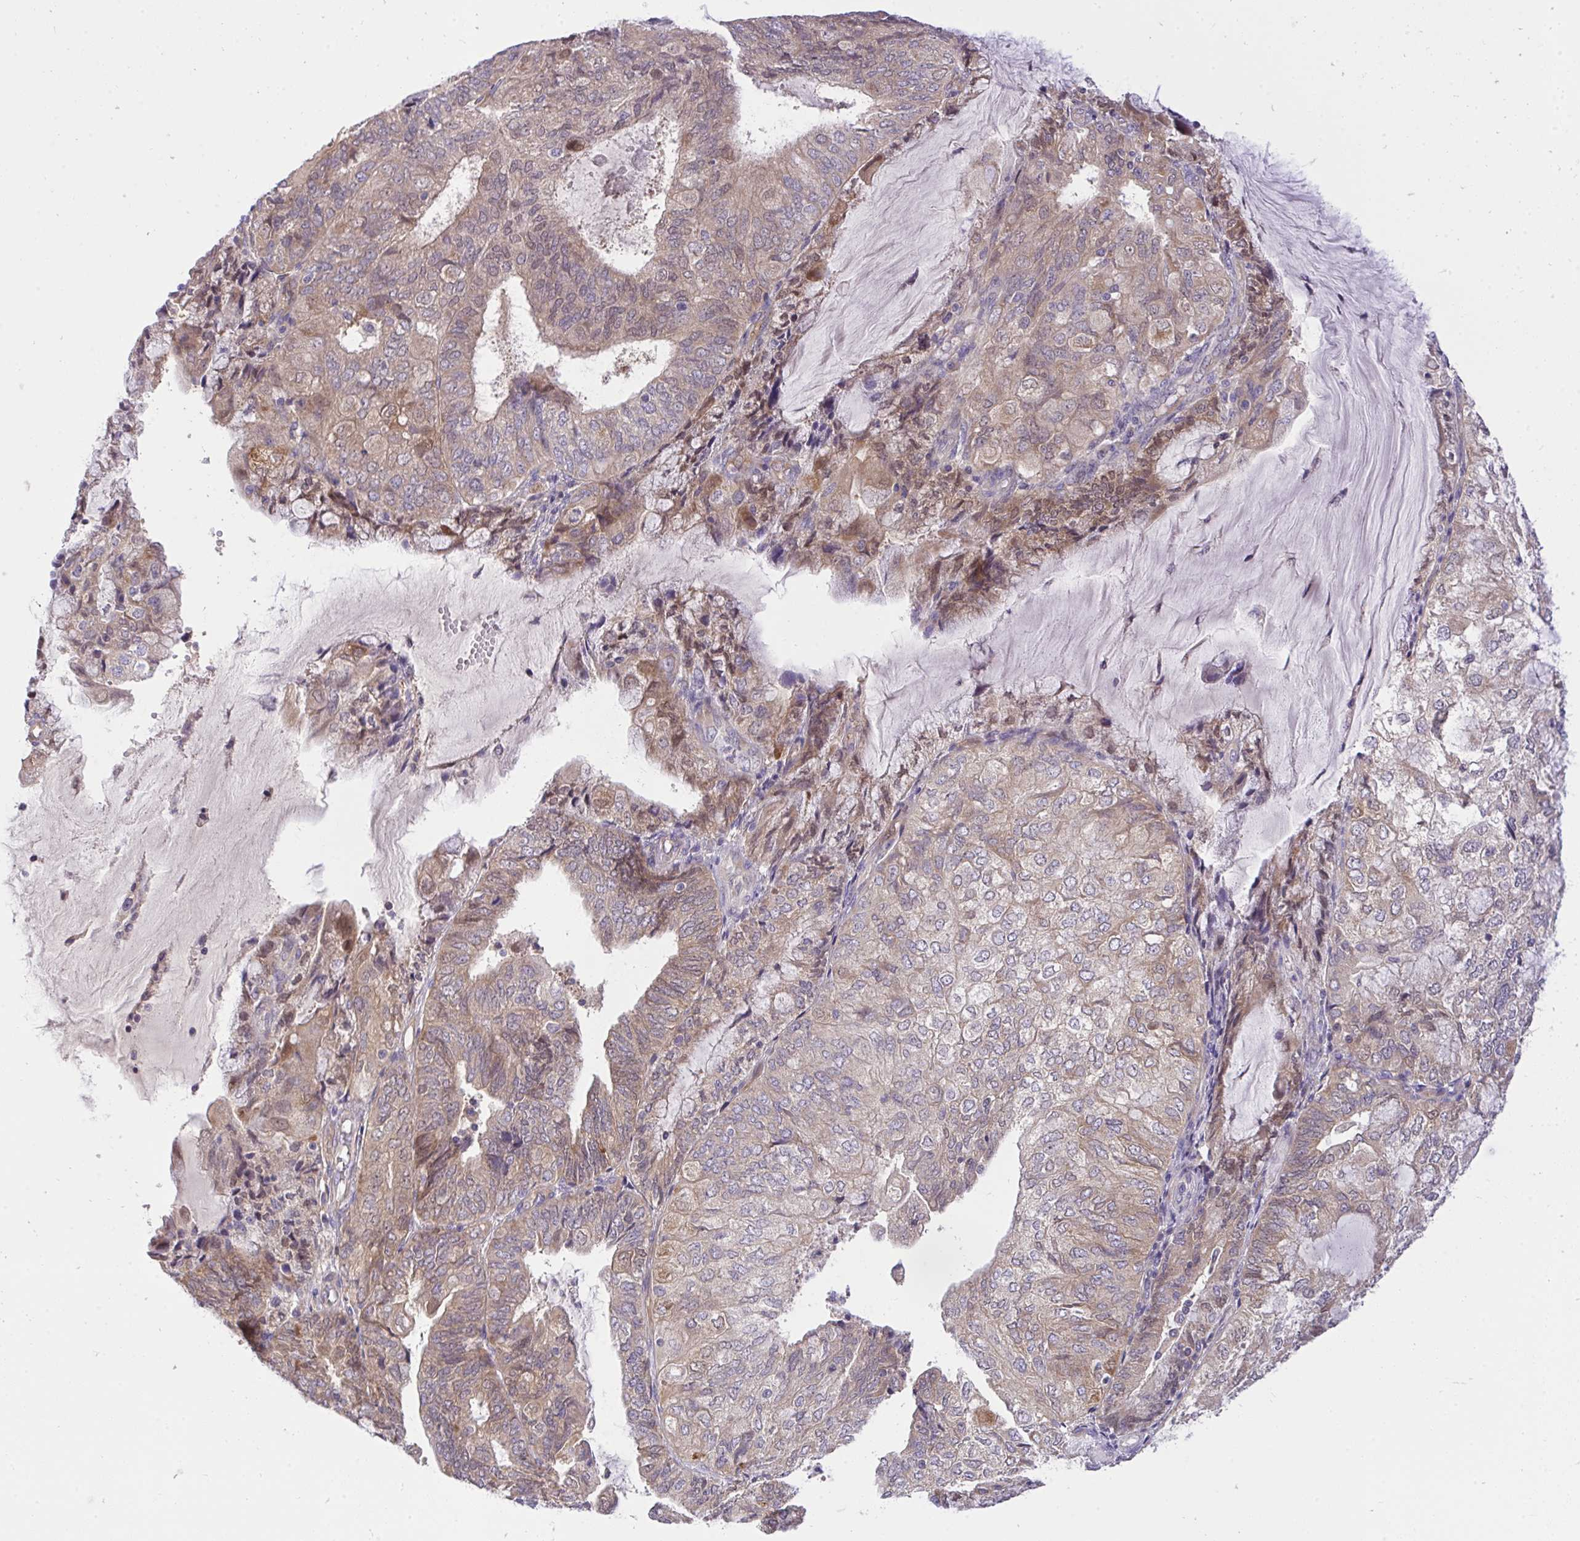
{"staining": {"intensity": "weak", "quantity": "25%-75%", "location": "cytoplasmic/membranous"}, "tissue": "endometrial cancer", "cell_type": "Tumor cells", "image_type": "cancer", "snomed": [{"axis": "morphology", "description": "Adenocarcinoma, NOS"}, {"axis": "topography", "description": "Endometrium"}], "caption": "A high-resolution photomicrograph shows immunohistochemistry staining of endometrial cancer (adenocarcinoma), which exhibits weak cytoplasmic/membranous staining in approximately 25%-75% of tumor cells.", "gene": "C19orf54", "patient": {"sex": "female", "age": 81}}